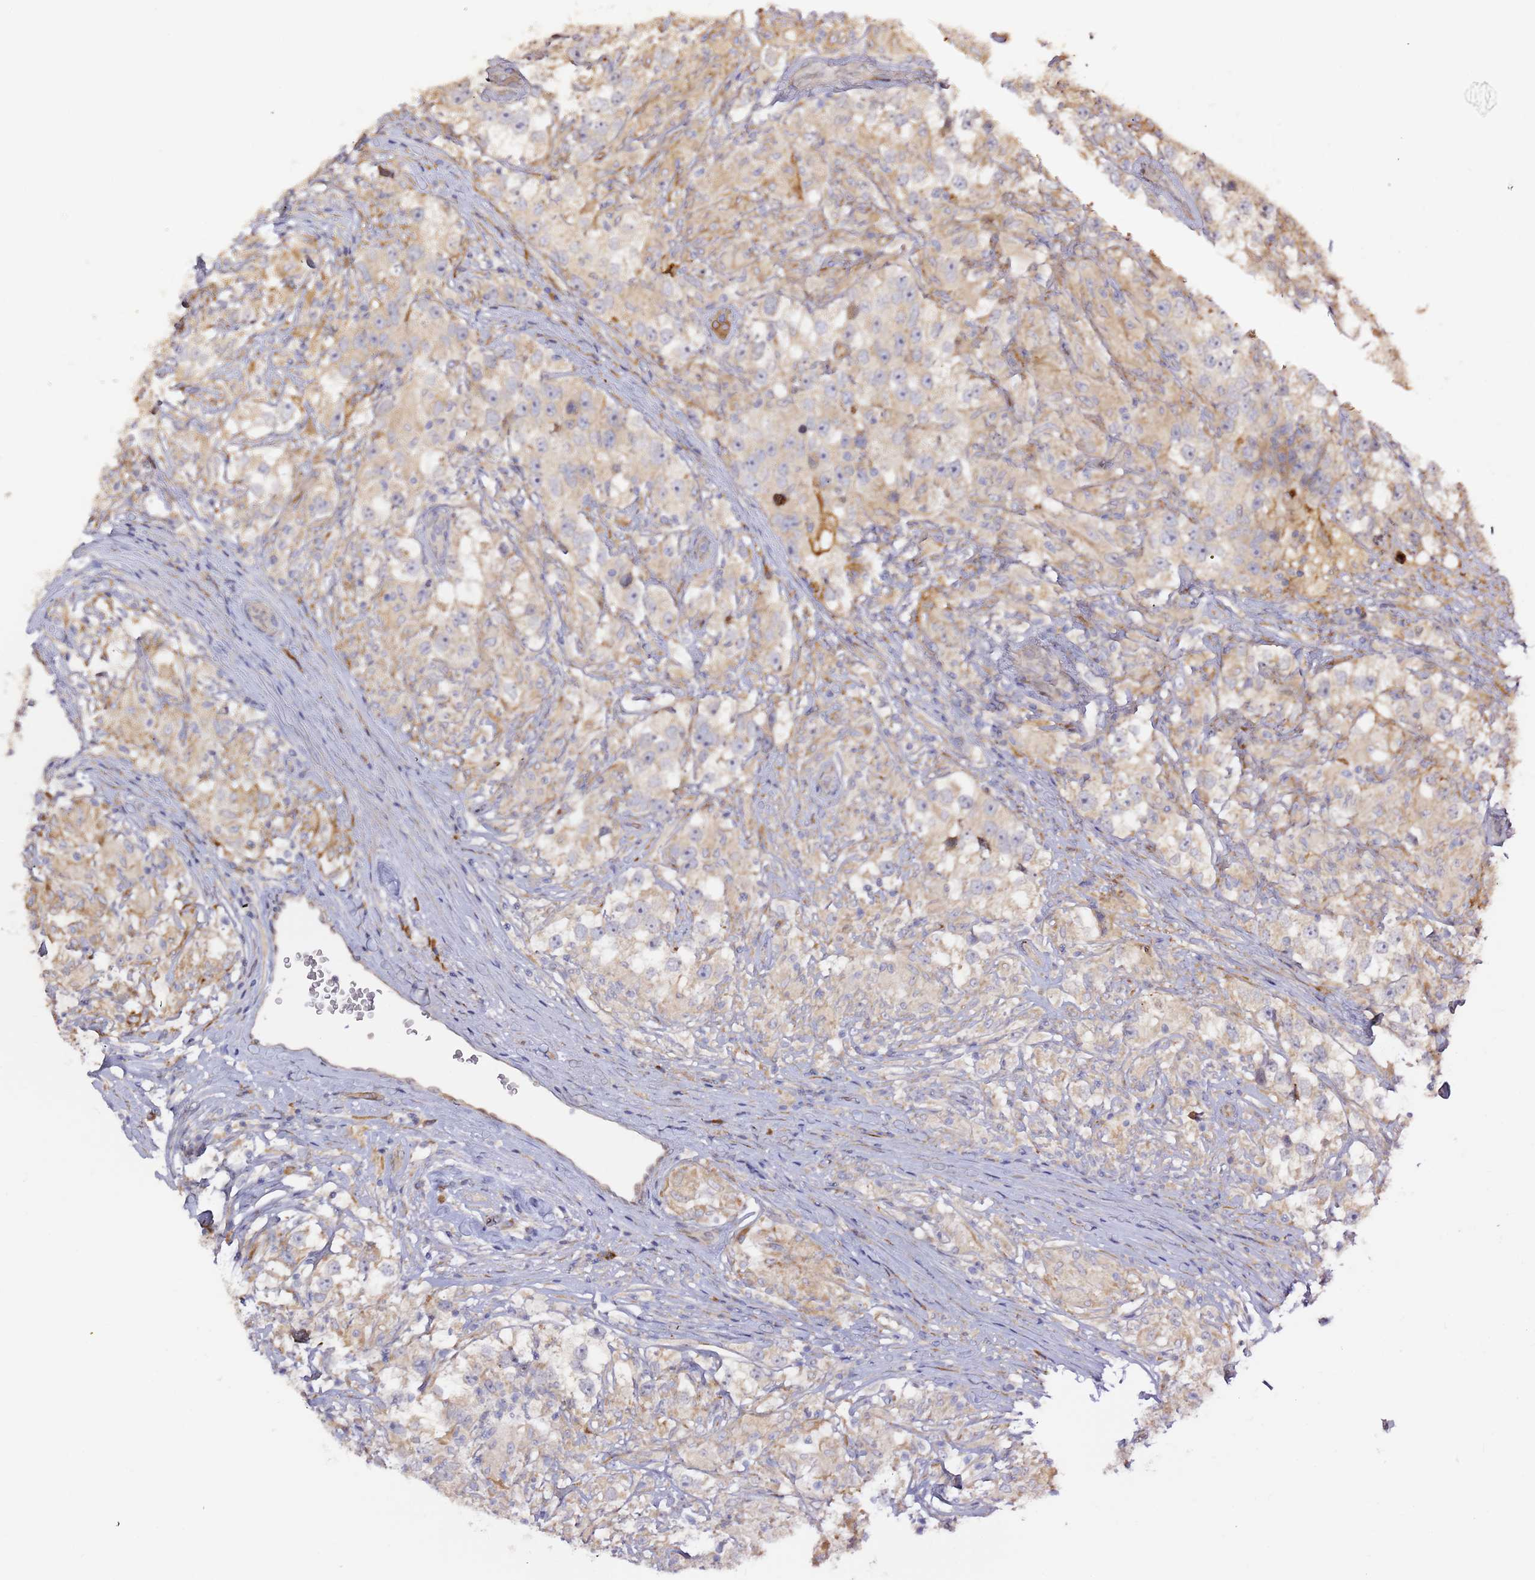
{"staining": {"intensity": "negative", "quantity": "none", "location": "none"}, "tissue": "testis cancer", "cell_type": "Tumor cells", "image_type": "cancer", "snomed": [{"axis": "morphology", "description": "Seminoma, NOS"}, {"axis": "topography", "description": "Testis"}], "caption": "Testis cancer (seminoma) stained for a protein using immunohistochemistry reveals no positivity tumor cells.", "gene": "HSD17B7", "patient": {"sex": "male", "age": 46}}